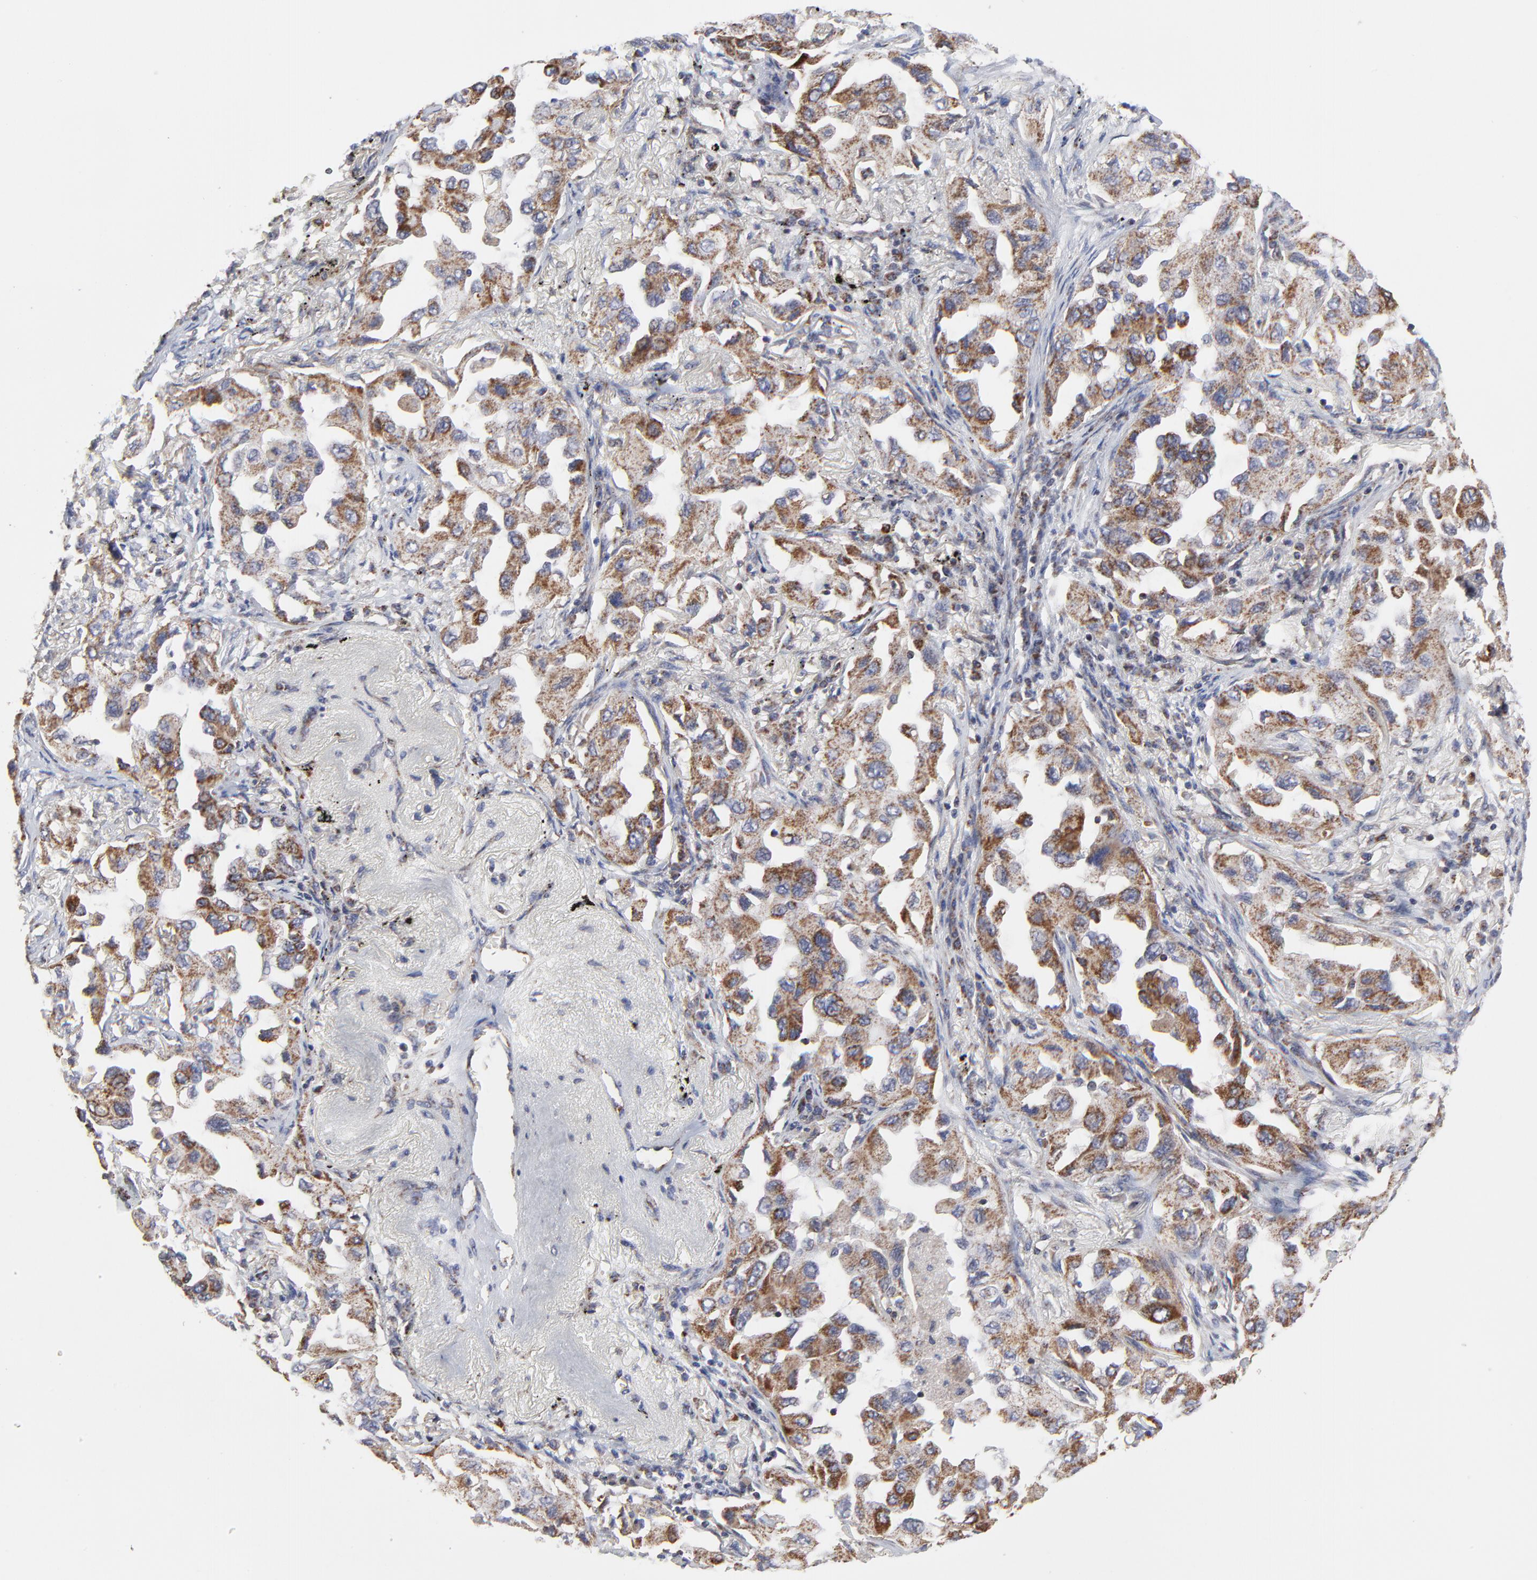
{"staining": {"intensity": "weak", "quantity": ">75%", "location": "cytoplasmic/membranous"}, "tissue": "lung cancer", "cell_type": "Tumor cells", "image_type": "cancer", "snomed": [{"axis": "morphology", "description": "Adenocarcinoma, NOS"}, {"axis": "topography", "description": "Lung"}], "caption": "Immunohistochemistry (DAB (3,3'-diaminobenzidine)) staining of human lung adenocarcinoma demonstrates weak cytoplasmic/membranous protein expression in approximately >75% of tumor cells. The staining is performed using DAB (3,3'-diaminobenzidine) brown chromogen to label protein expression. The nuclei are counter-stained blue using hematoxylin.", "gene": "ZNF550", "patient": {"sex": "female", "age": 65}}